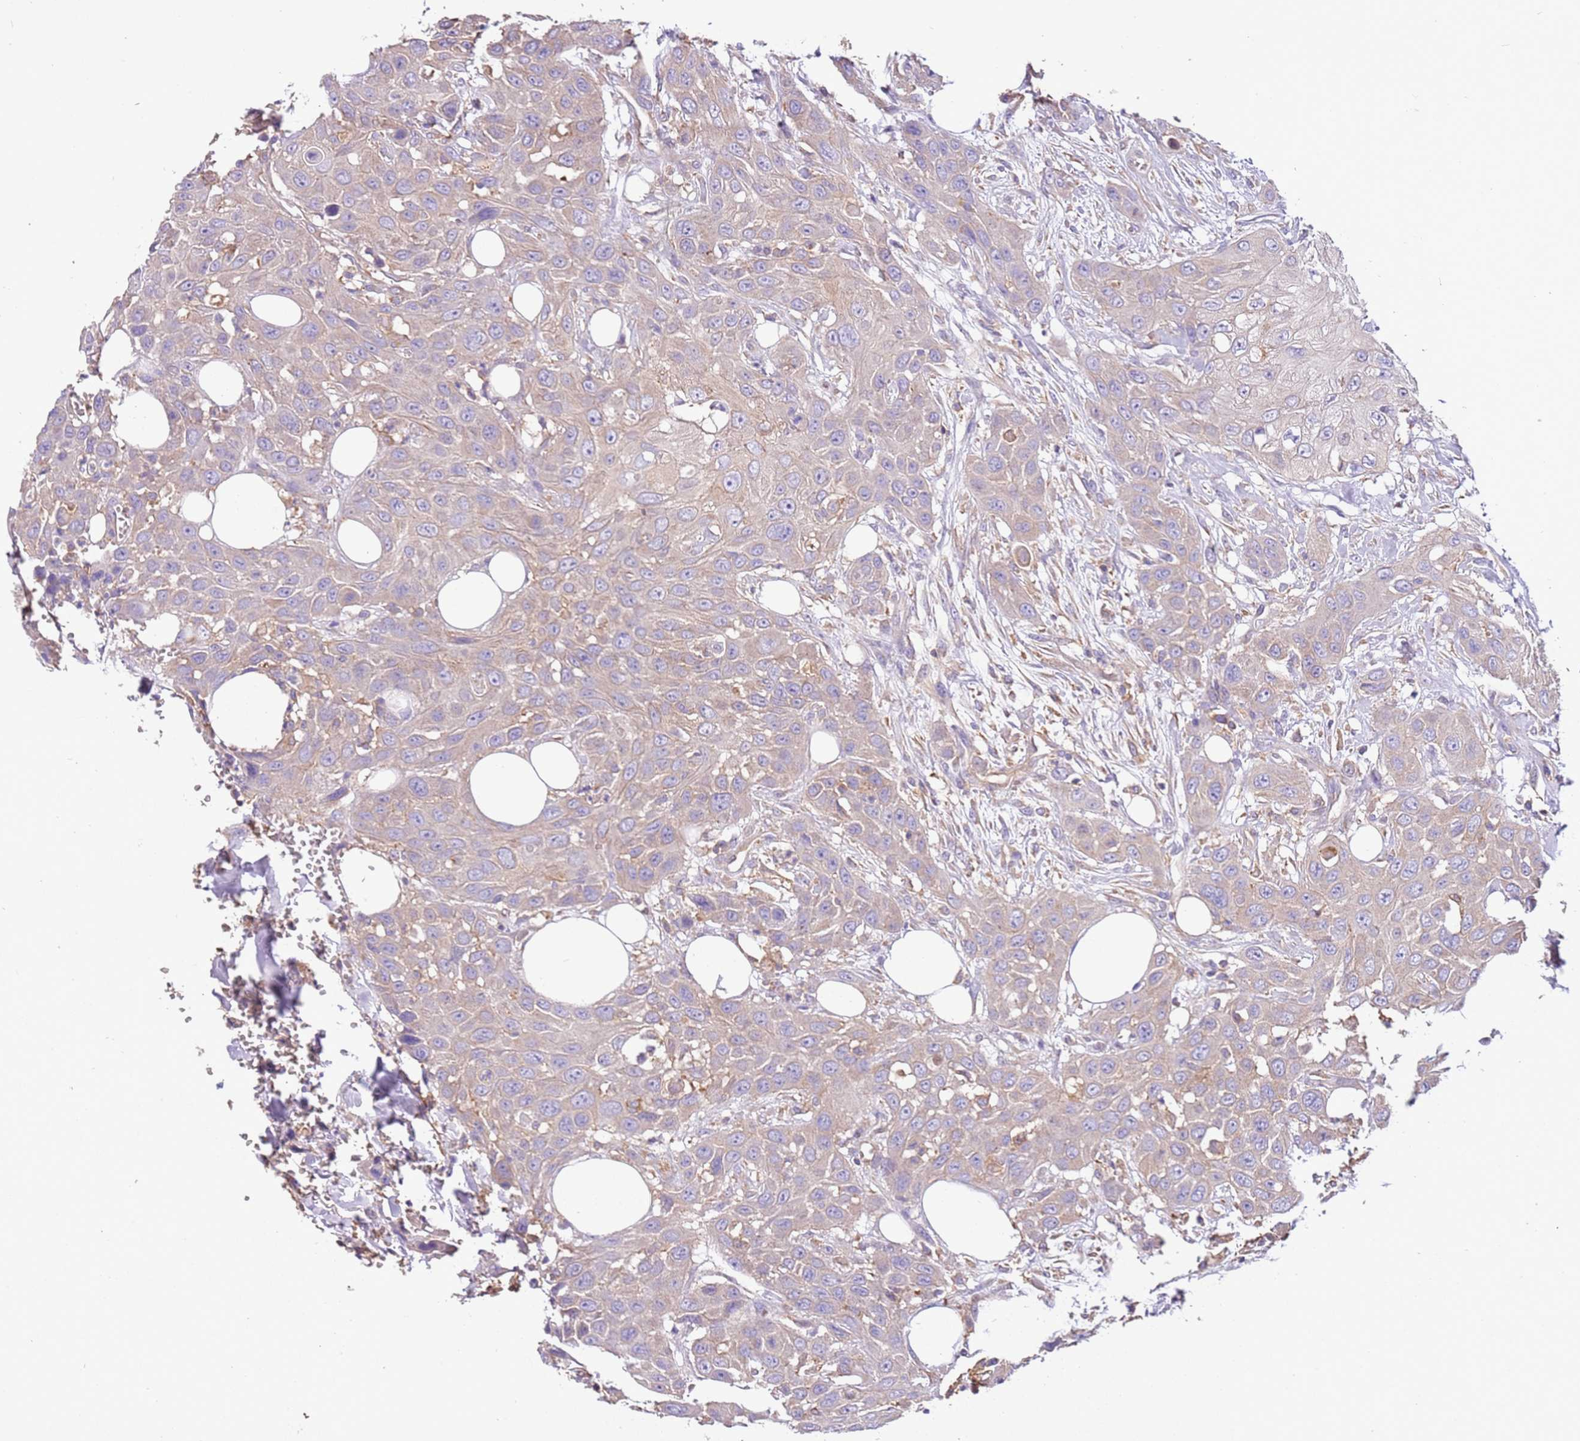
{"staining": {"intensity": "weak", "quantity": "25%-75%", "location": "cytoplasmic/membranous"}, "tissue": "head and neck cancer", "cell_type": "Tumor cells", "image_type": "cancer", "snomed": [{"axis": "morphology", "description": "Squamous cell carcinoma, NOS"}, {"axis": "topography", "description": "Head-Neck"}], "caption": "Brown immunohistochemical staining in head and neck cancer (squamous cell carcinoma) exhibits weak cytoplasmic/membranous expression in about 25%-75% of tumor cells.", "gene": "NAALADL1", "patient": {"sex": "male", "age": 81}}